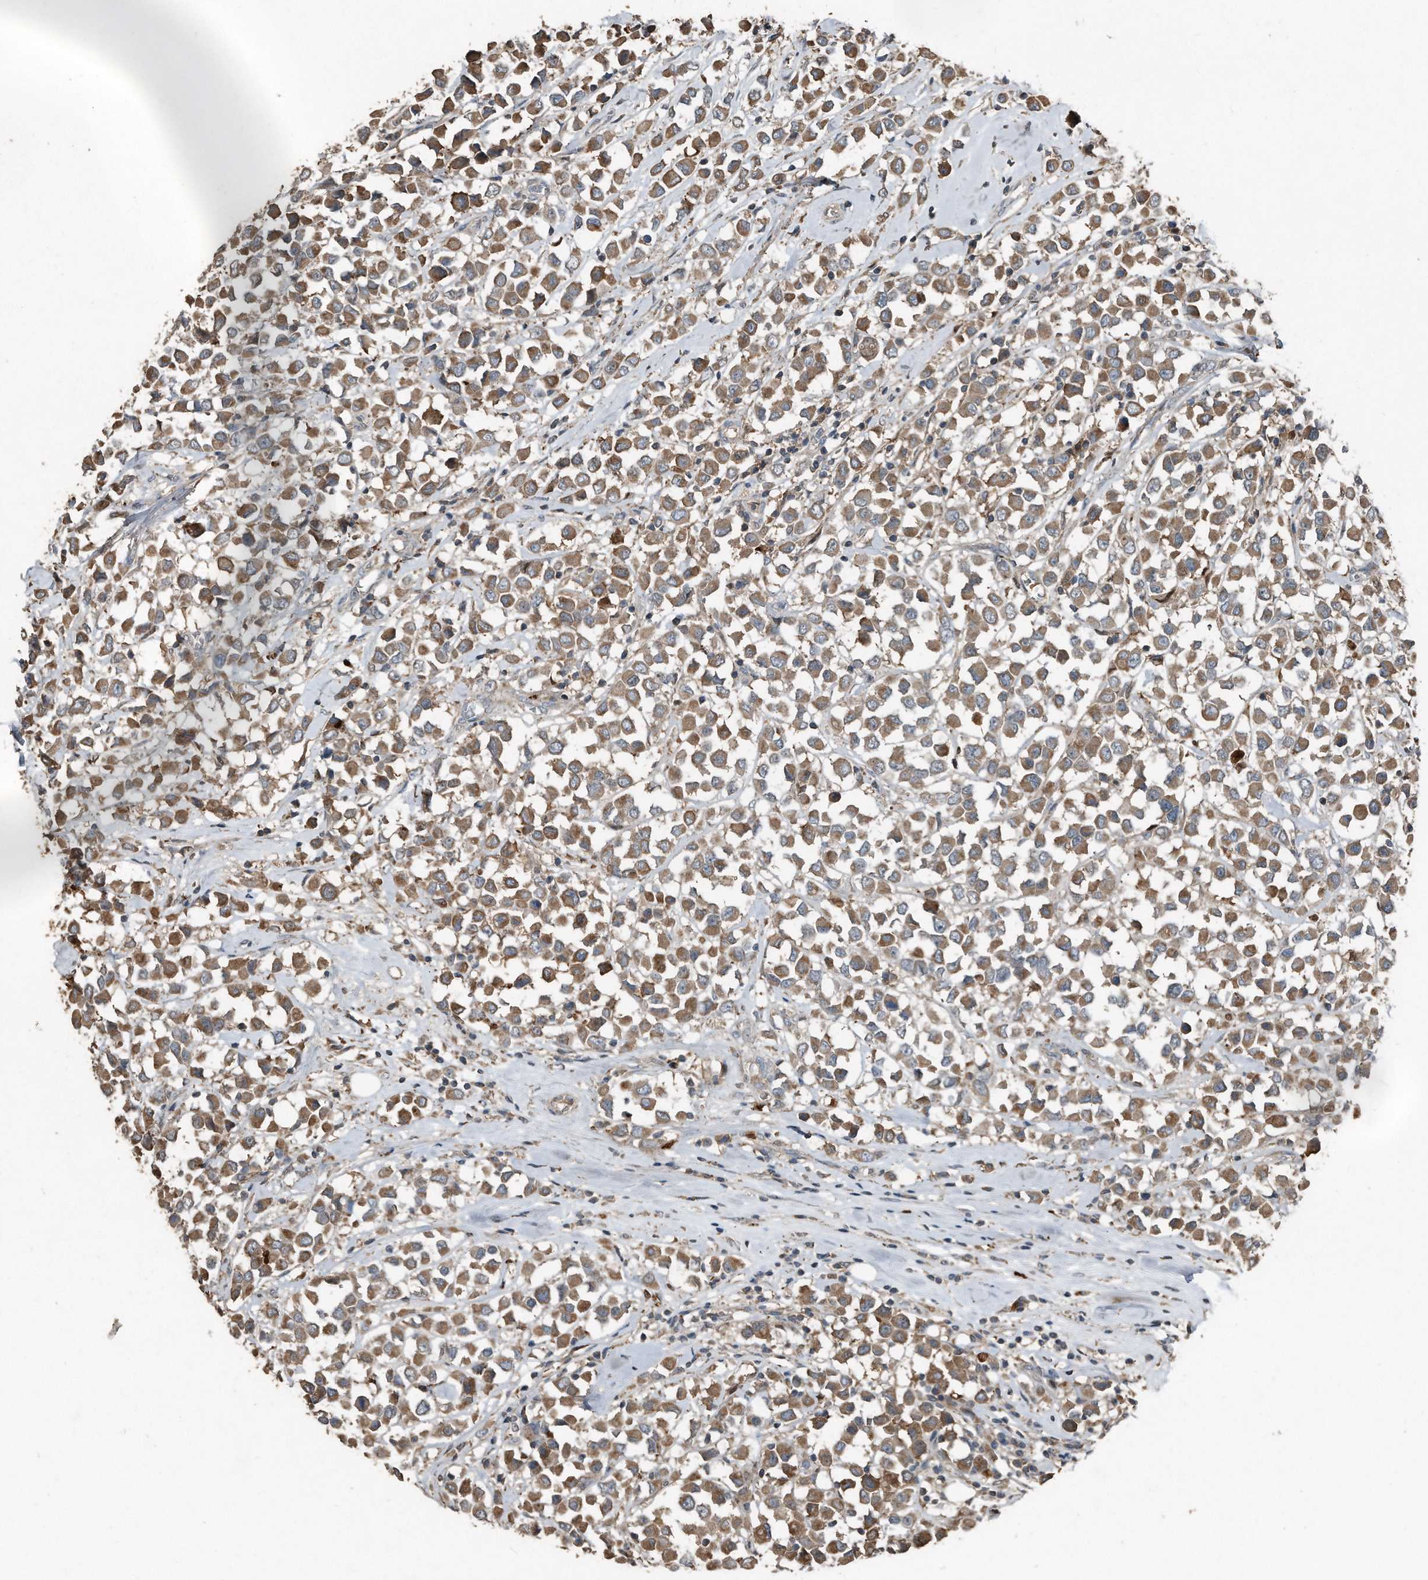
{"staining": {"intensity": "moderate", "quantity": ">75%", "location": "cytoplasmic/membranous"}, "tissue": "breast cancer", "cell_type": "Tumor cells", "image_type": "cancer", "snomed": [{"axis": "morphology", "description": "Duct carcinoma"}, {"axis": "topography", "description": "Breast"}], "caption": "Protein analysis of breast cancer tissue reveals moderate cytoplasmic/membranous expression in approximately >75% of tumor cells.", "gene": "C9", "patient": {"sex": "female", "age": 61}}